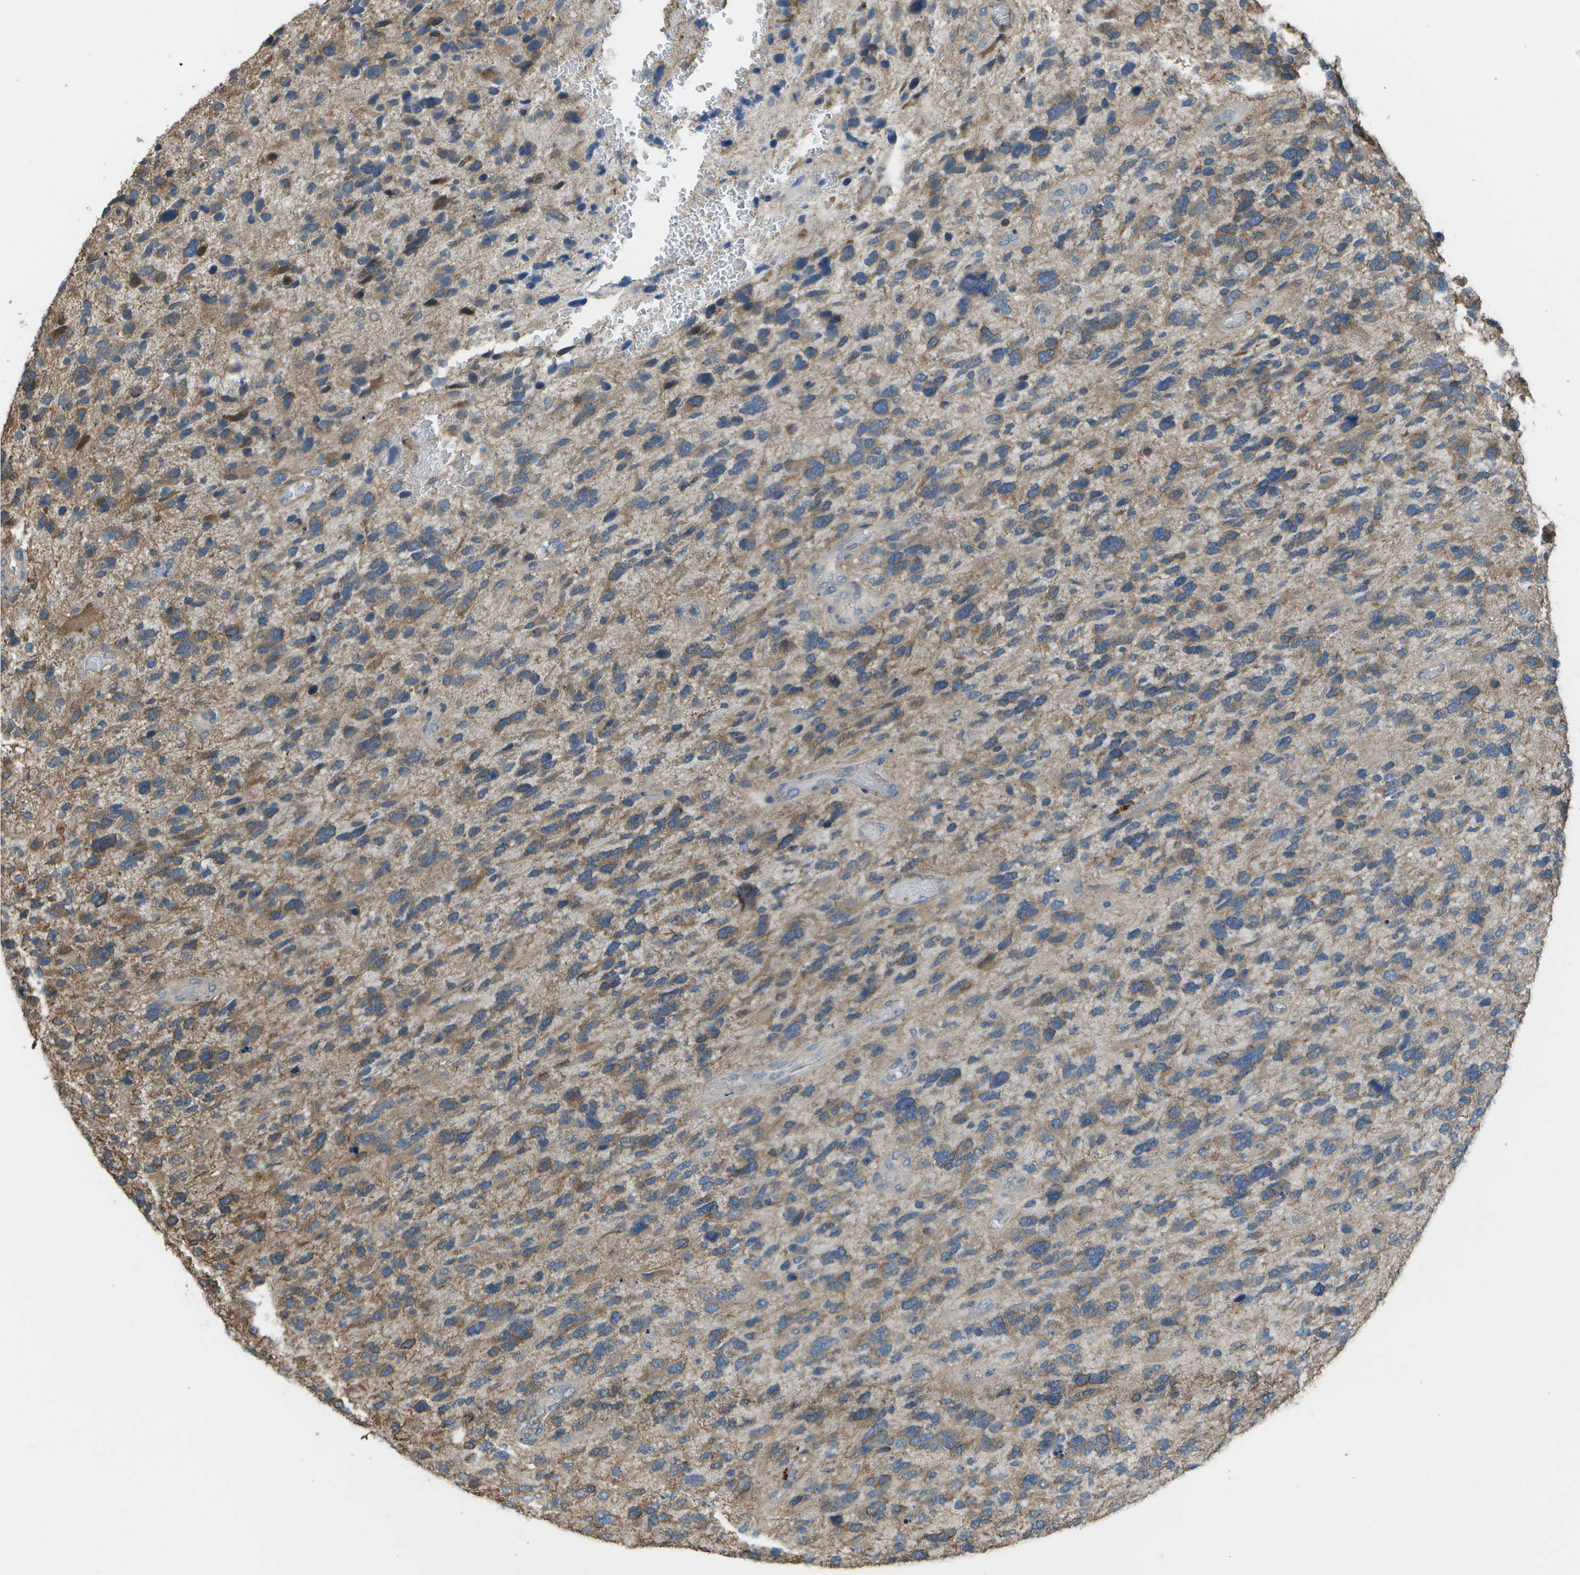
{"staining": {"intensity": "moderate", "quantity": "25%-75%", "location": "cytoplasmic/membranous"}, "tissue": "glioma", "cell_type": "Tumor cells", "image_type": "cancer", "snomed": [{"axis": "morphology", "description": "Glioma, malignant, High grade"}, {"axis": "topography", "description": "Brain"}], "caption": "Immunohistochemical staining of high-grade glioma (malignant) displays medium levels of moderate cytoplasmic/membranous protein expression in about 25%-75% of tumor cells. The protein is stained brown, and the nuclei are stained in blue (DAB (3,3'-diaminobenzidine) IHC with brightfield microscopy, high magnification).", "gene": "CLNS1A", "patient": {"sex": "female", "age": 58}}